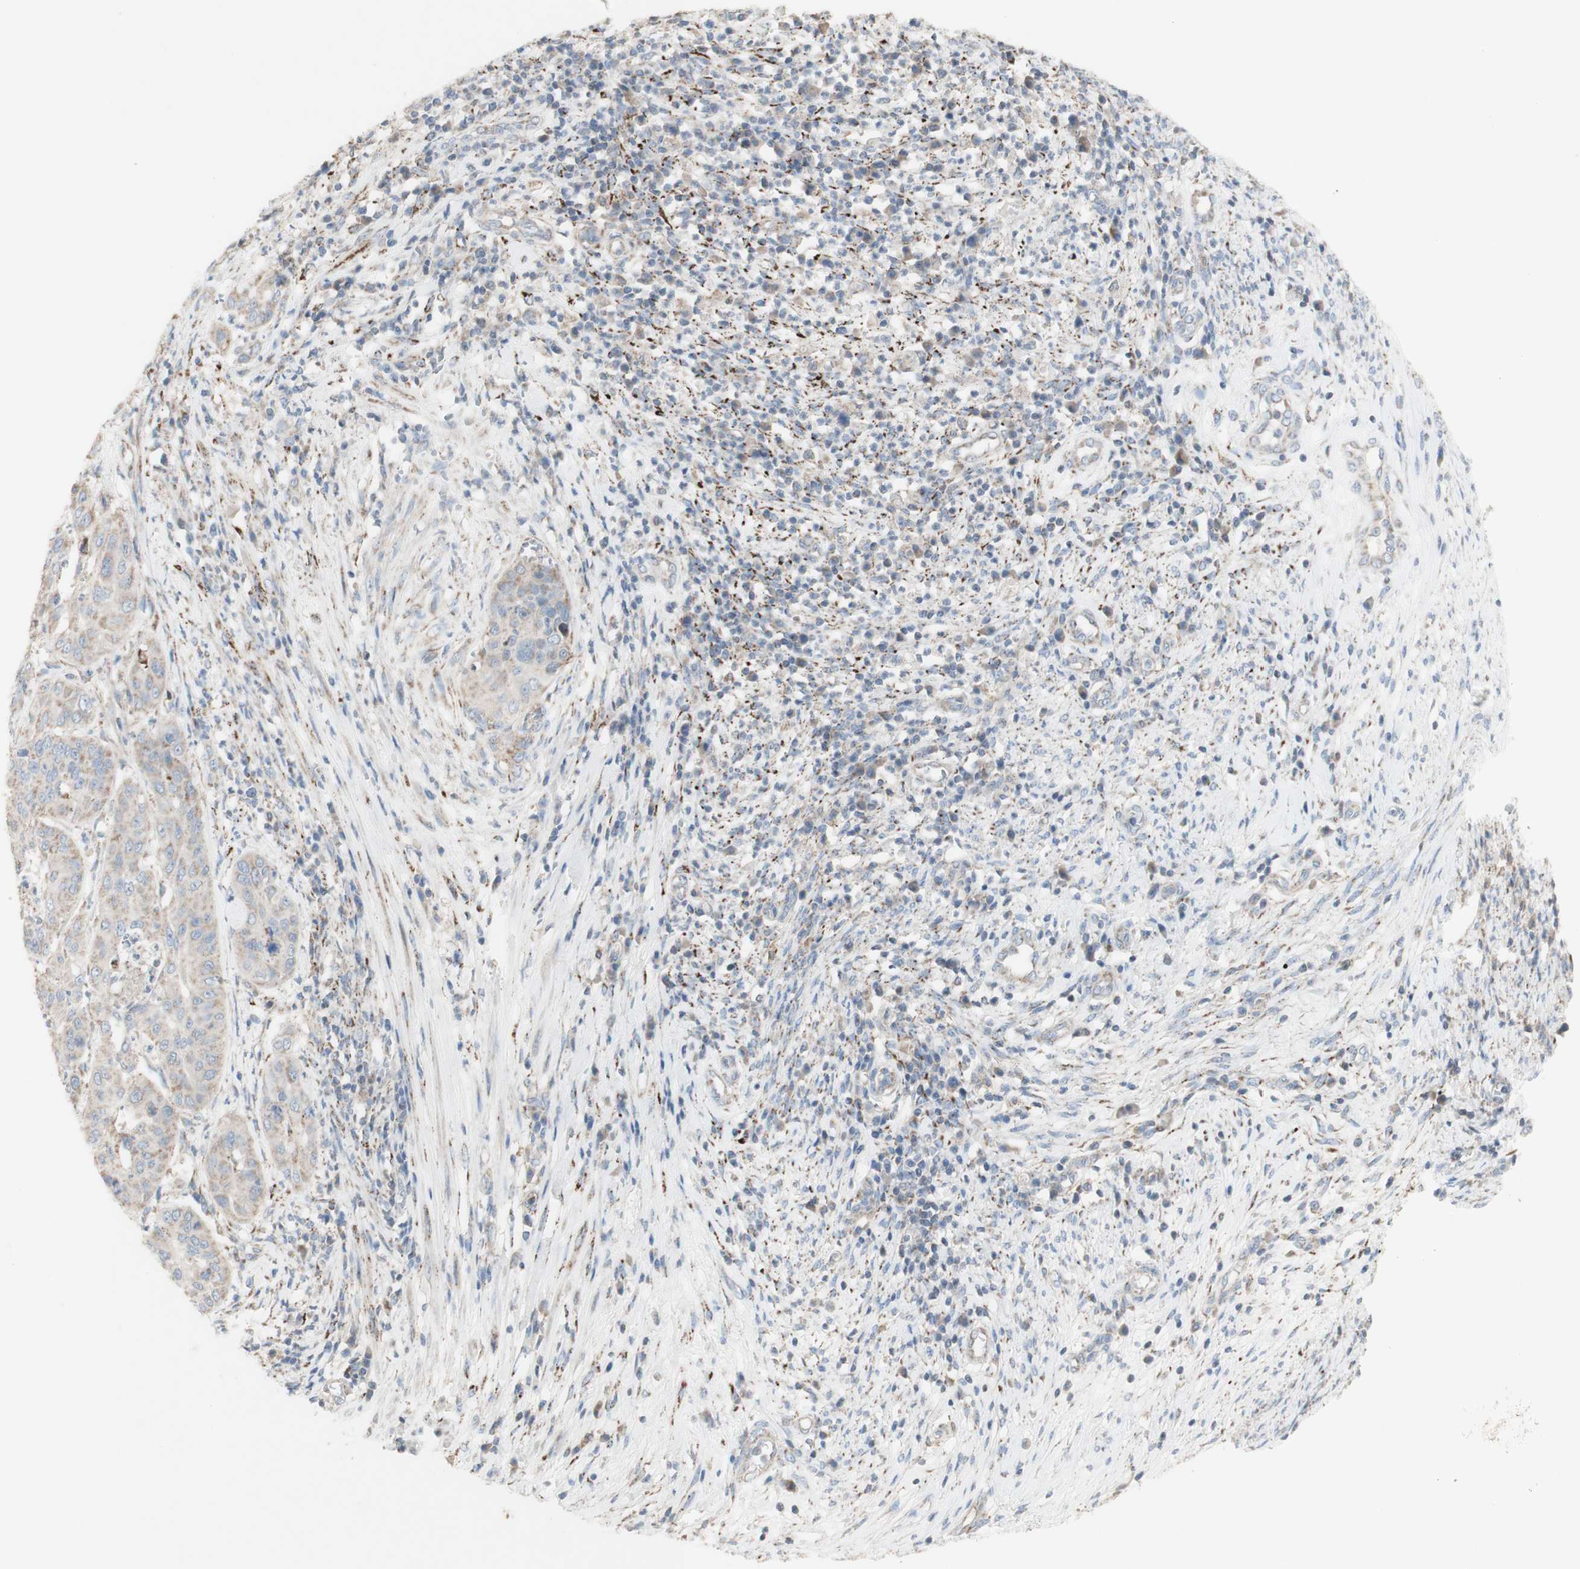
{"staining": {"intensity": "weak", "quantity": "25%-75%", "location": "cytoplasmic/membranous"}, "tissue": "cervical cancer", "cell_type": "Tumor cells", "image_type": "cancer", "snomed": [{"axis": "morphology", "description": "Normal tissue, NOS"}, {"axis": "morphology", "description": "Squamous cell carcinoma, NOS"}, {"axis": "topography", "description": "Cervix"}], "caption": "Weak cytoplasmic/membranous protein expression is appreciated in about 25%-75% of tumor cells in cervical cancer (squamous cell carcinoma). The protein is stained brown, and the nuclei are stained in blue (DAB IHC with brightfield microscopy, high magnification).", "gene": "CNTNAP1", "patient": {"sex": "female", "age": 39}}